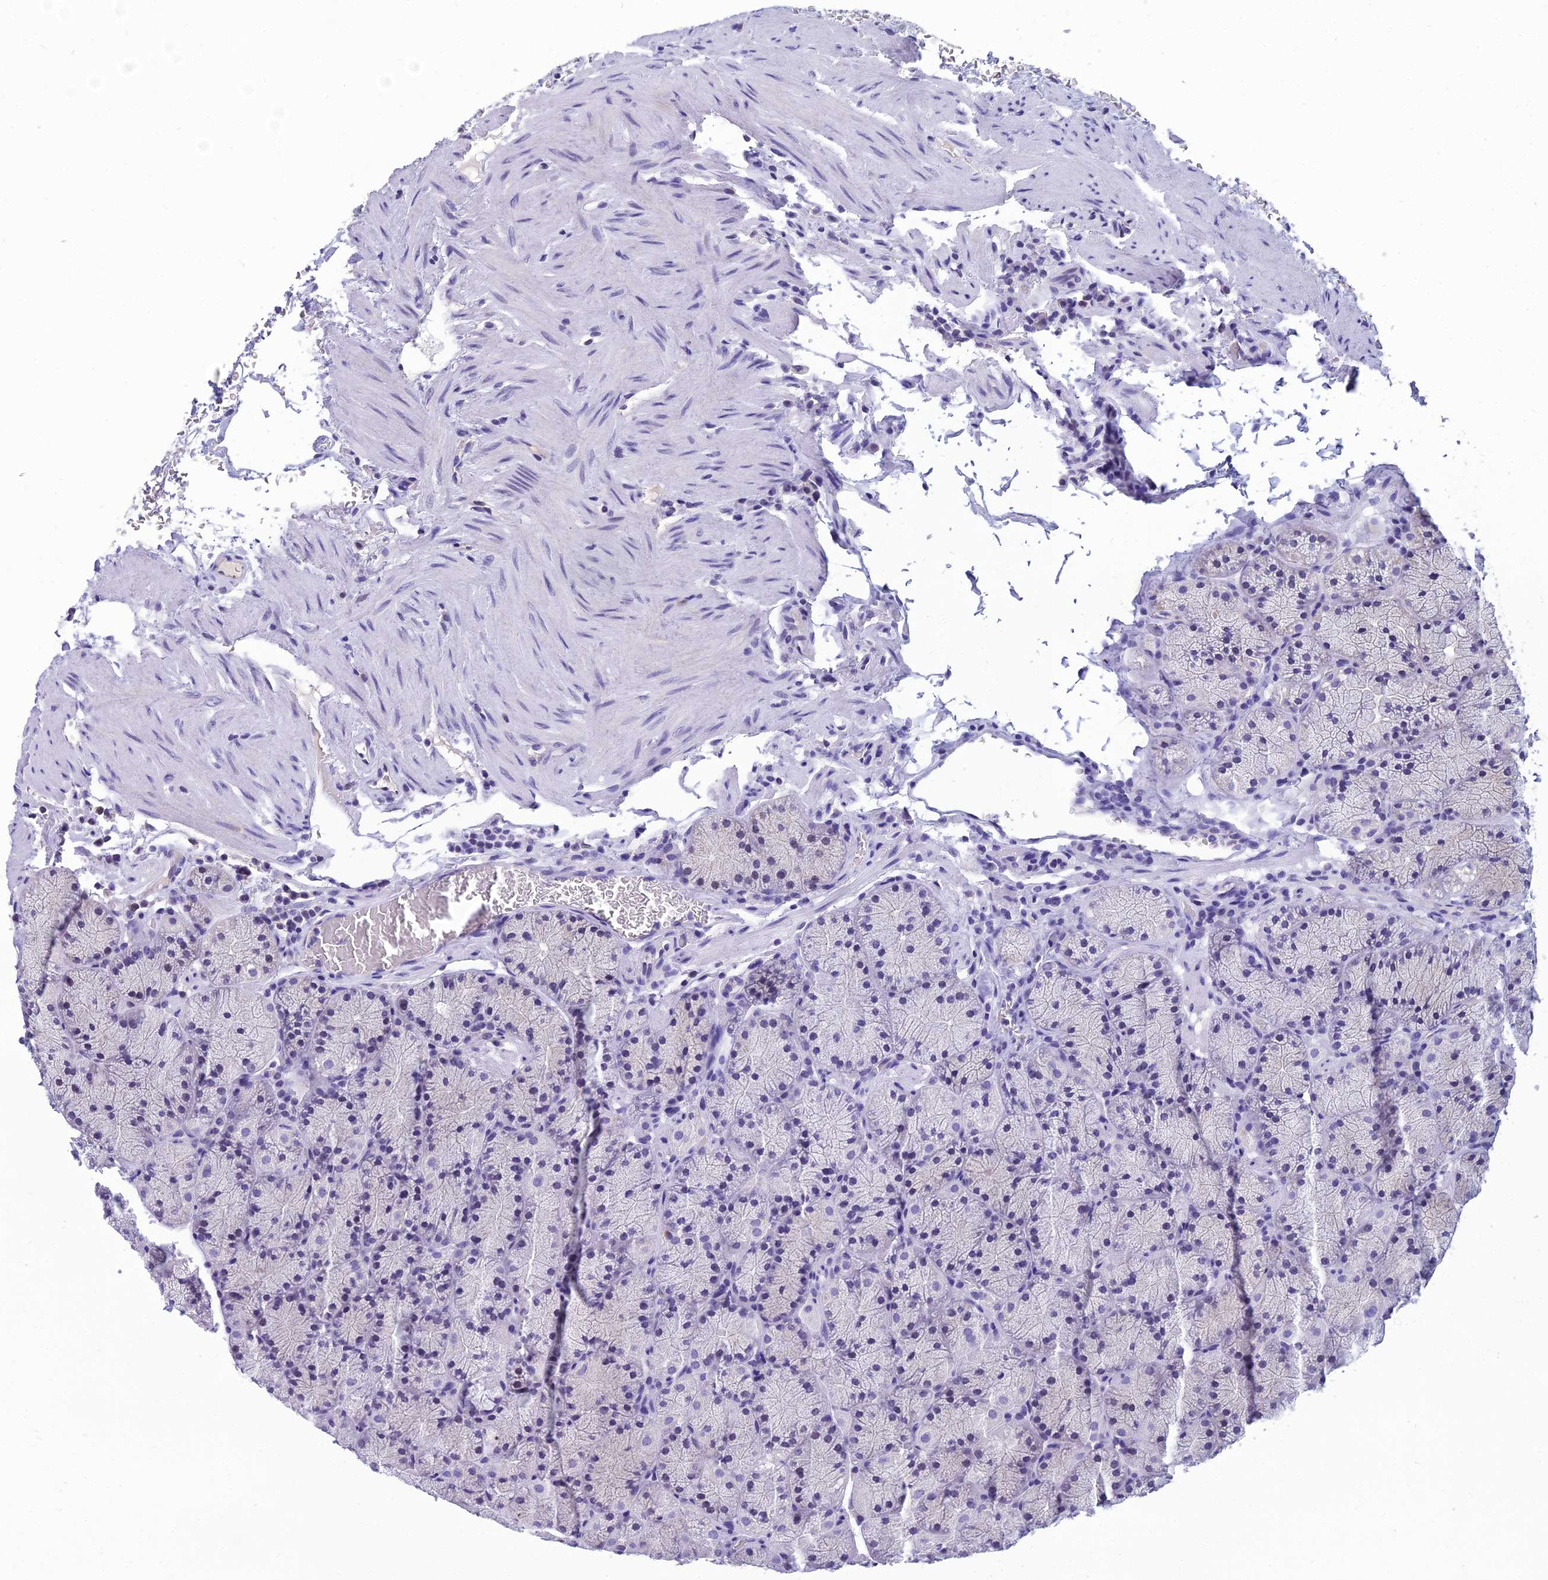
{"staining": {"intensity": "negative", "quantity": "none", "location": "none"}, "tissue": "stomach", "cell_type": "Glandular cells", "image_type": "normal", "snomed": [{"axis": "morphology", "description": "Normal tissue, NOS"}, {"axis": "topography", "description": "Stomach, upper"}, {"axis": "topography", "description": "Stomach, lower"}], "caption": "Immunohistochemistry (IHC) of normal stomach reveals no staining in glandular cells.", "gene": "GRWD1", "patient": {"sex": "male", "age": 80}}